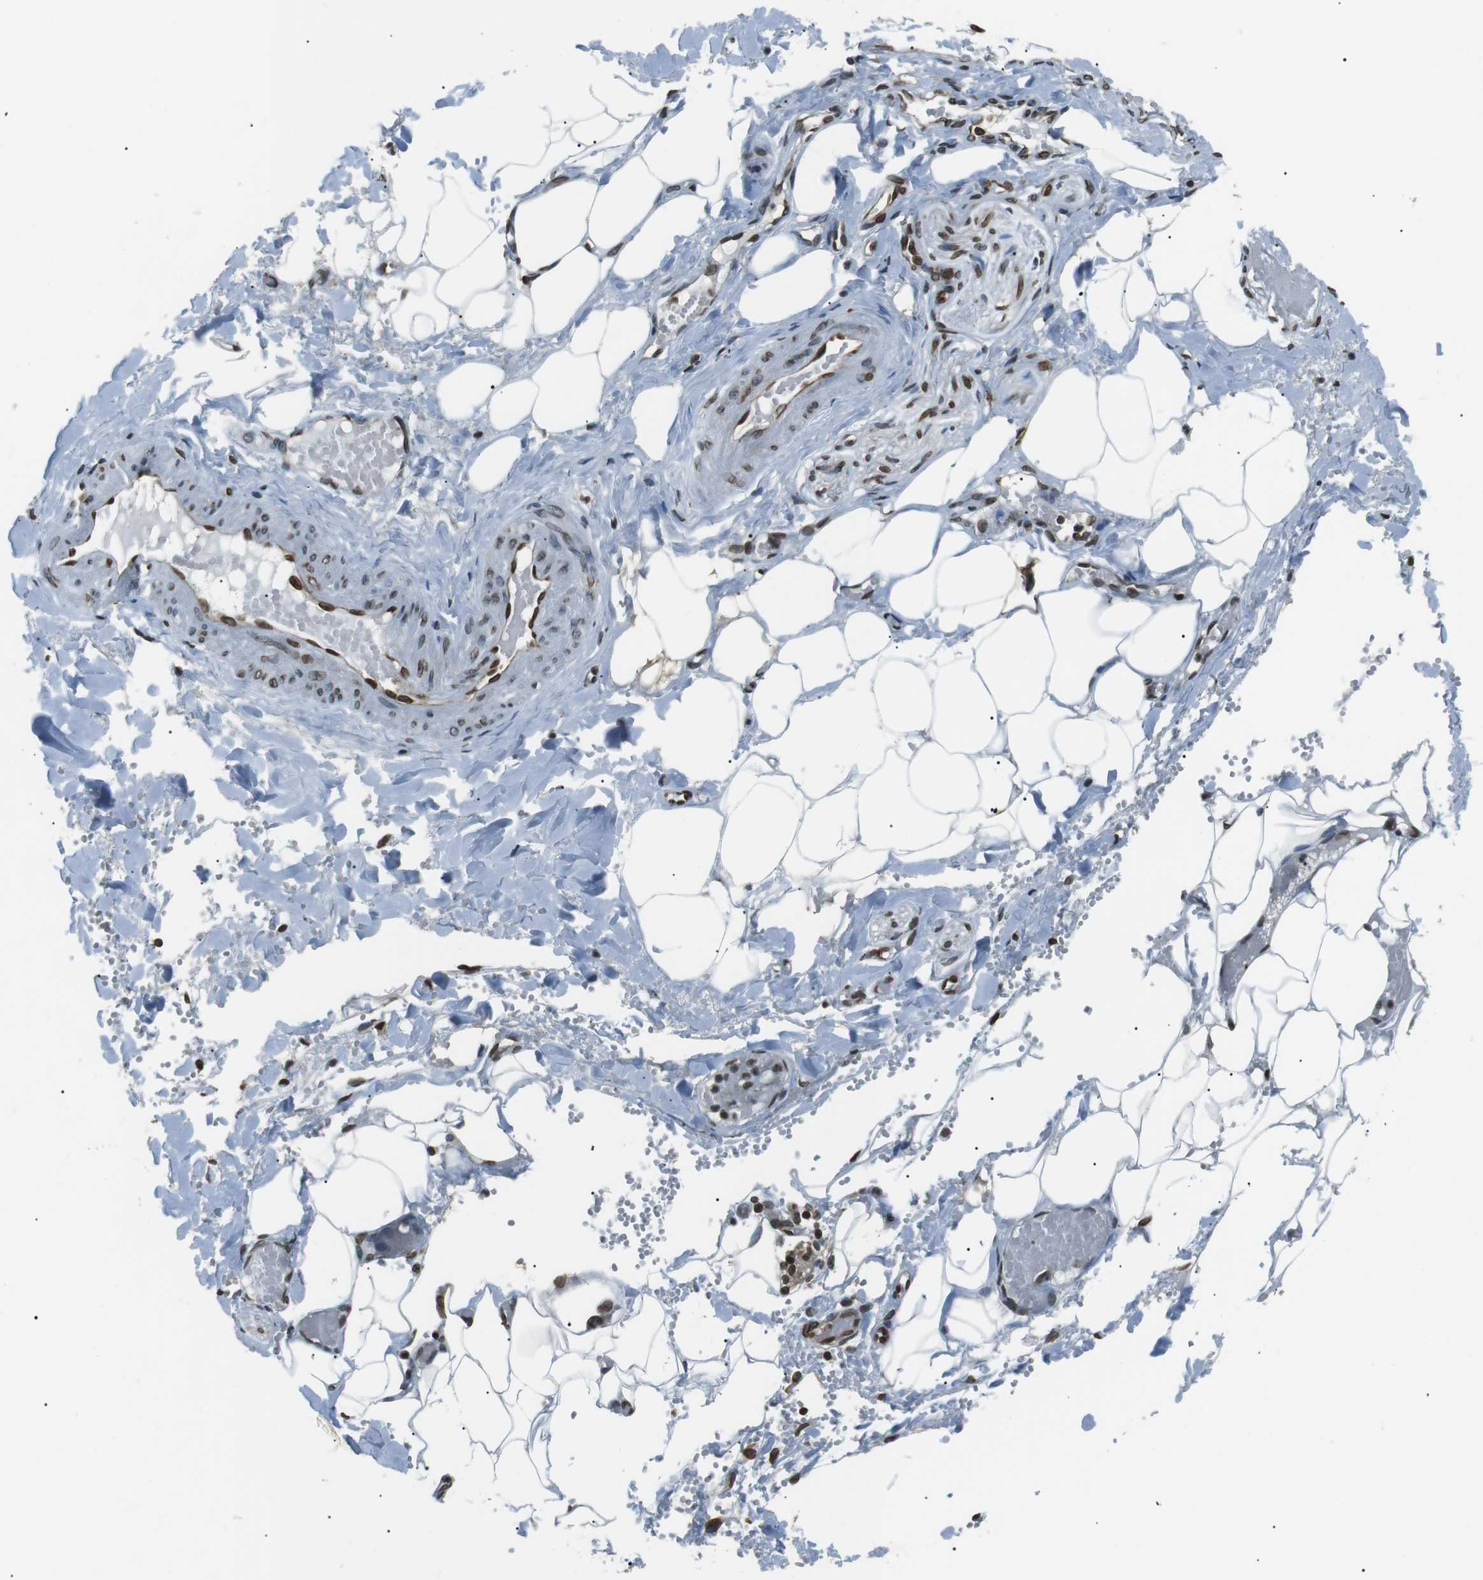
{"staining": {"intensity": "moderate", "quantity": ">75%", "location": "nuclear"}, "tissue": "adipose tissue", "cell_type": "Adipocytes", "image_type": "normal", "snomed": [{"axis": "morphology", "description": "Normal tissue, NOS"}, {"axis": "topography", "description": "Soft tissue"}, {"axis": "topography", "description": "Vascular tissue"}], "caption": "DAB immunohistochemical staining of benign human adipose tissue exhibits moderate nuclear protein expression in approximately >75% of adipocytes. (IHC, brightfield microscopy, high magnification).", "gene": "TMX4", "patient": {"sex": "female", "age": 35}}